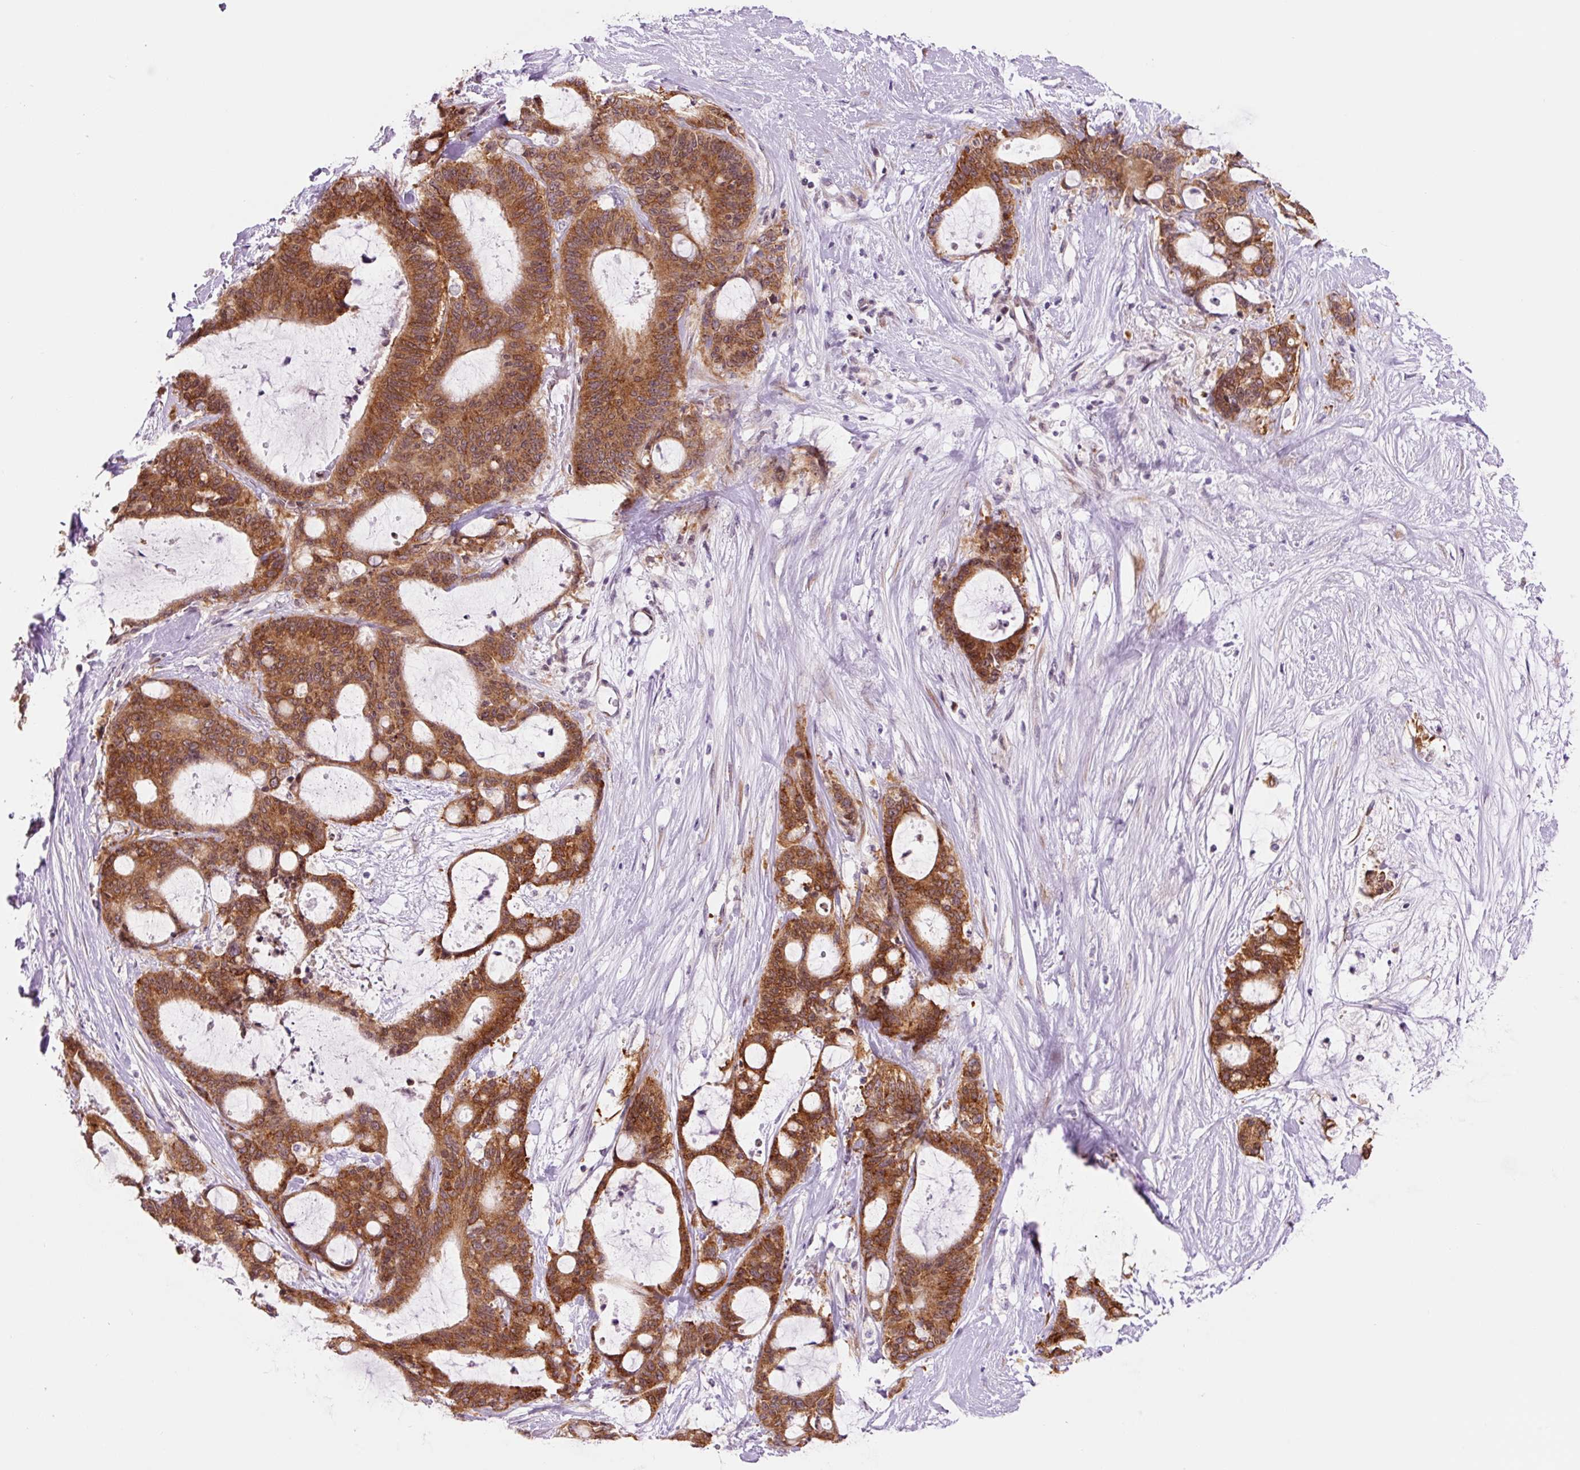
{"staining": {"intensity": "strong", "quantity": ">75%", "location": "cytoplasmic/membranous"}, "tissue": "liver cancer", "cell_type": "Tumor cells", "image_type": "cancer", "snomed": [{"axis": "morphology", "description": "Normal tissue, NOS"}, {"axis": "morphology", "description": "Cholangiocarcinoma"}, {"axis": "topography", "description": "Liver"}, {"axis": "topography", "description": "Peripheral nerve tissue"}], "caption": "Immunohistochemical staining of human liver cholangiocarcinoma displays high levels of strong cytoplasmic/membranous protein expression in about >75% of tumor cells.", "gene": "RPL41", "patient": {"sex": "female", "age": 73}}